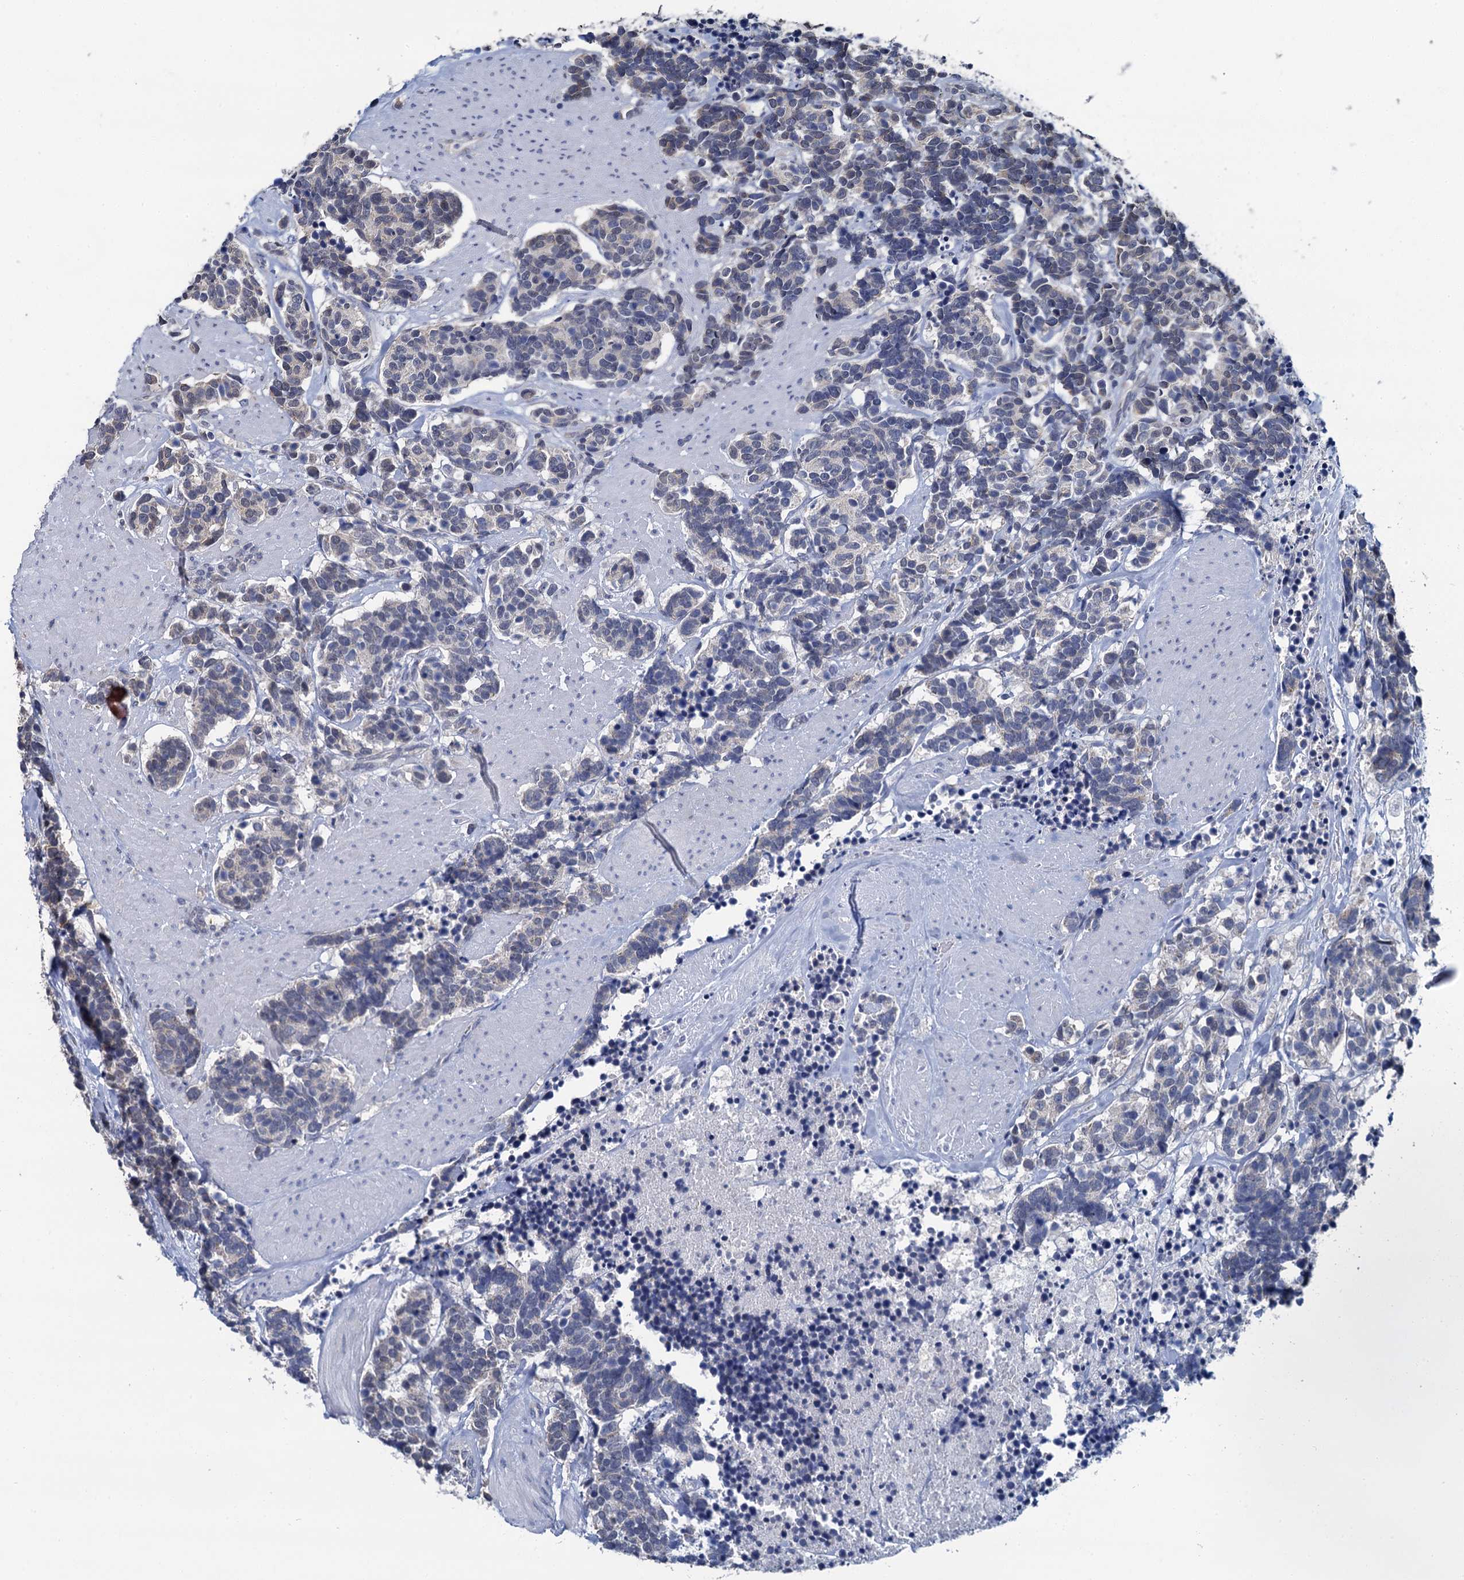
{"staining": {"intensity": "negative", "quantity": "none", "location": "none"}, "tissue": "carcinoid", "cell_type": "Tumor cells", "image_type": "cancer", "snomed": [{"axis": "morphology", "description": "Carcinoma, NOS"}, {"axis": "morphology", "description": "Carcinoid, malignant, NOS"}, {"axis": "topography", "description": "Urinary bladder"}], "caption": "Immunohistochemical staining of carcinoid (malignant) shows no significant positivity in tumor cells.", "gene": "MIOX", "patient": {"sex": "male", "age": 57}}